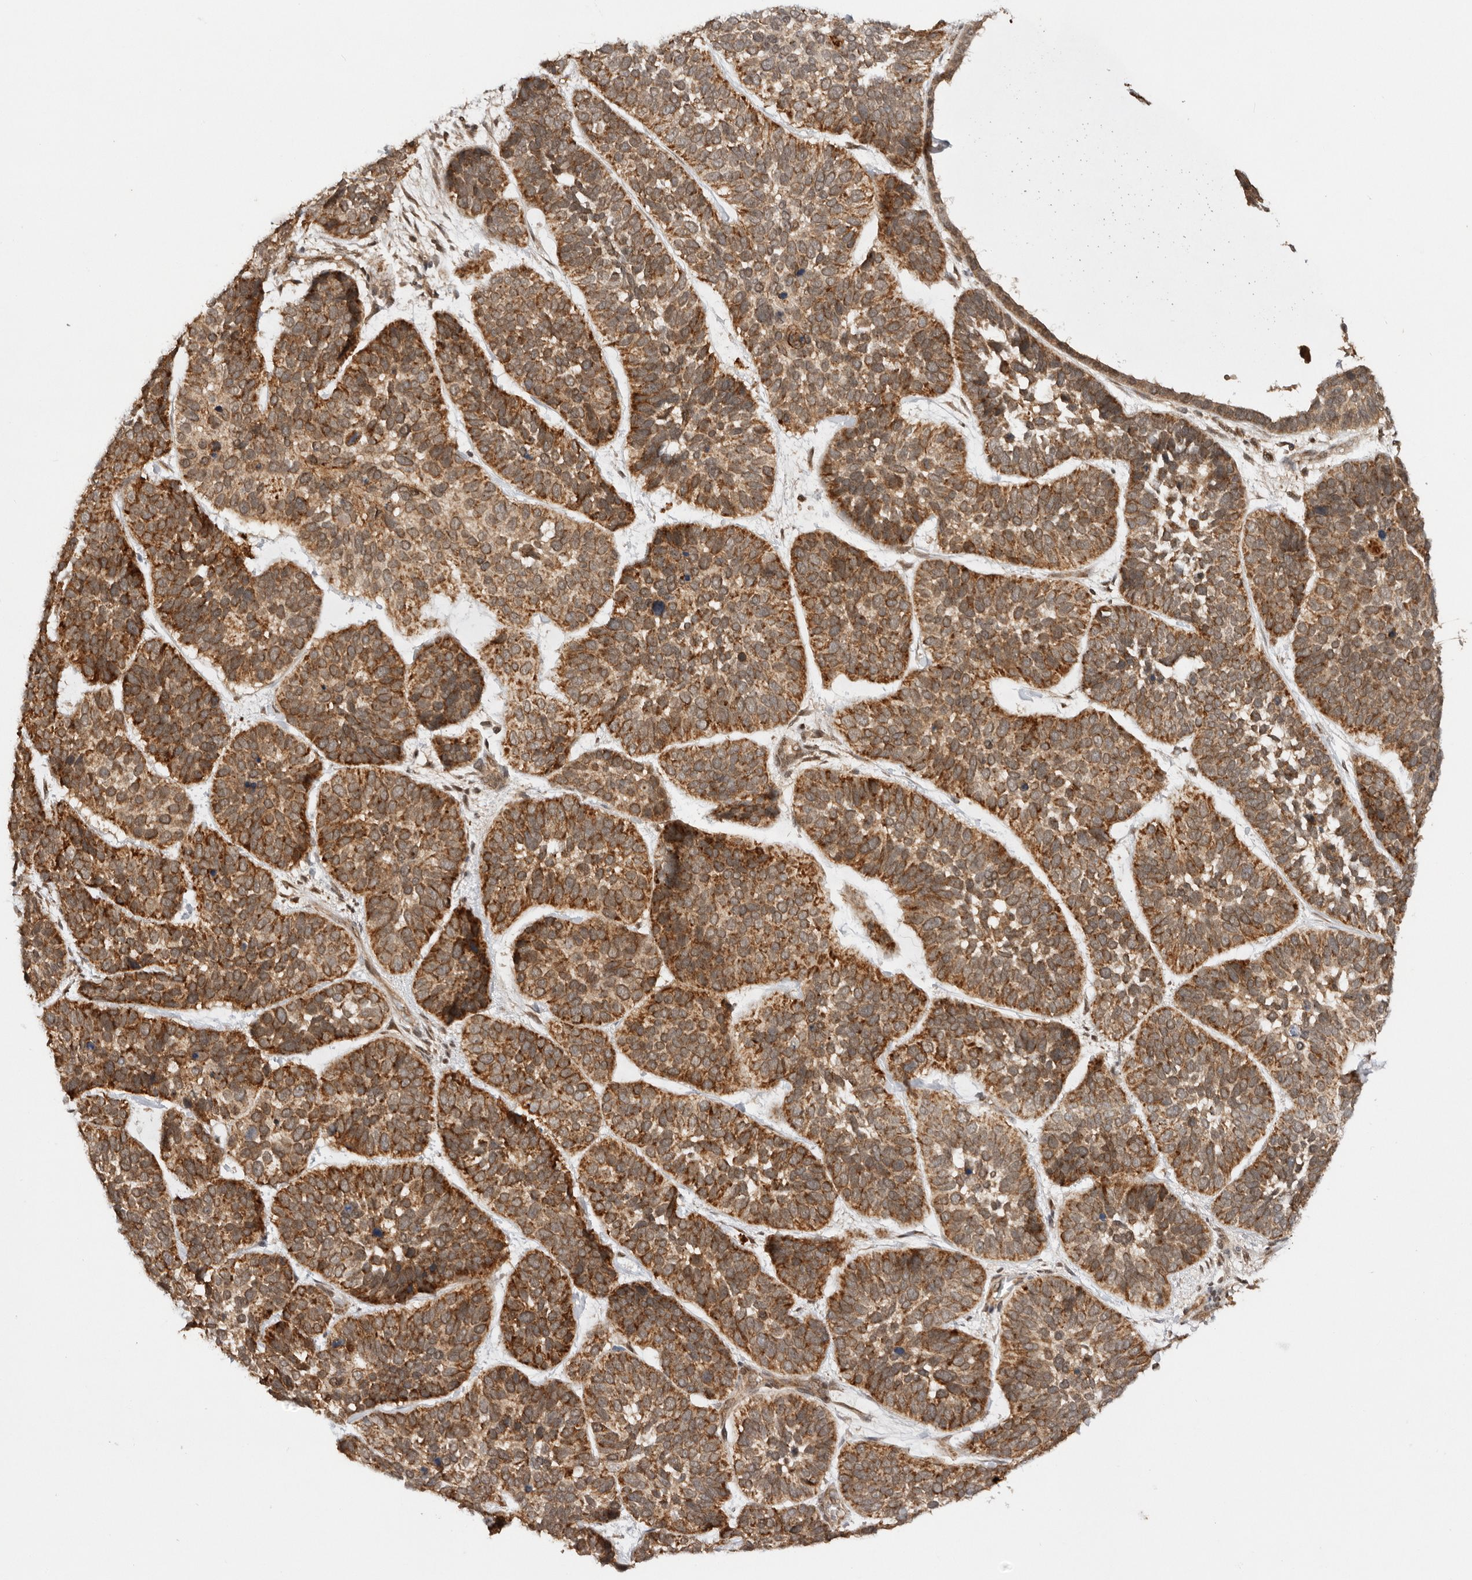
{"staining": {"intensity": "moderate", "quantity": ">75%", "location": "cytoplasmic/membranous,nuclear"}, "tissue": "skin cancer", "cell_type": "Tumor cells", "image_type": "cancer", "snomed": [{"axis": "morphology", "description": "Basal cell carcinoma"}, {"axis": "topography", "description": "Skin"}], "caption": "Immunohistochemical staining of human skin cancer (basal cell carcinoma) shows moderate cytoplasmic/membranous and nuclear protein staining in approximately >75% of tumor cells. (DAB IHC with brightfield microscopy, high magnification).", "gene": "TARS2", "patient": {"sex": "male", "age": 62}}